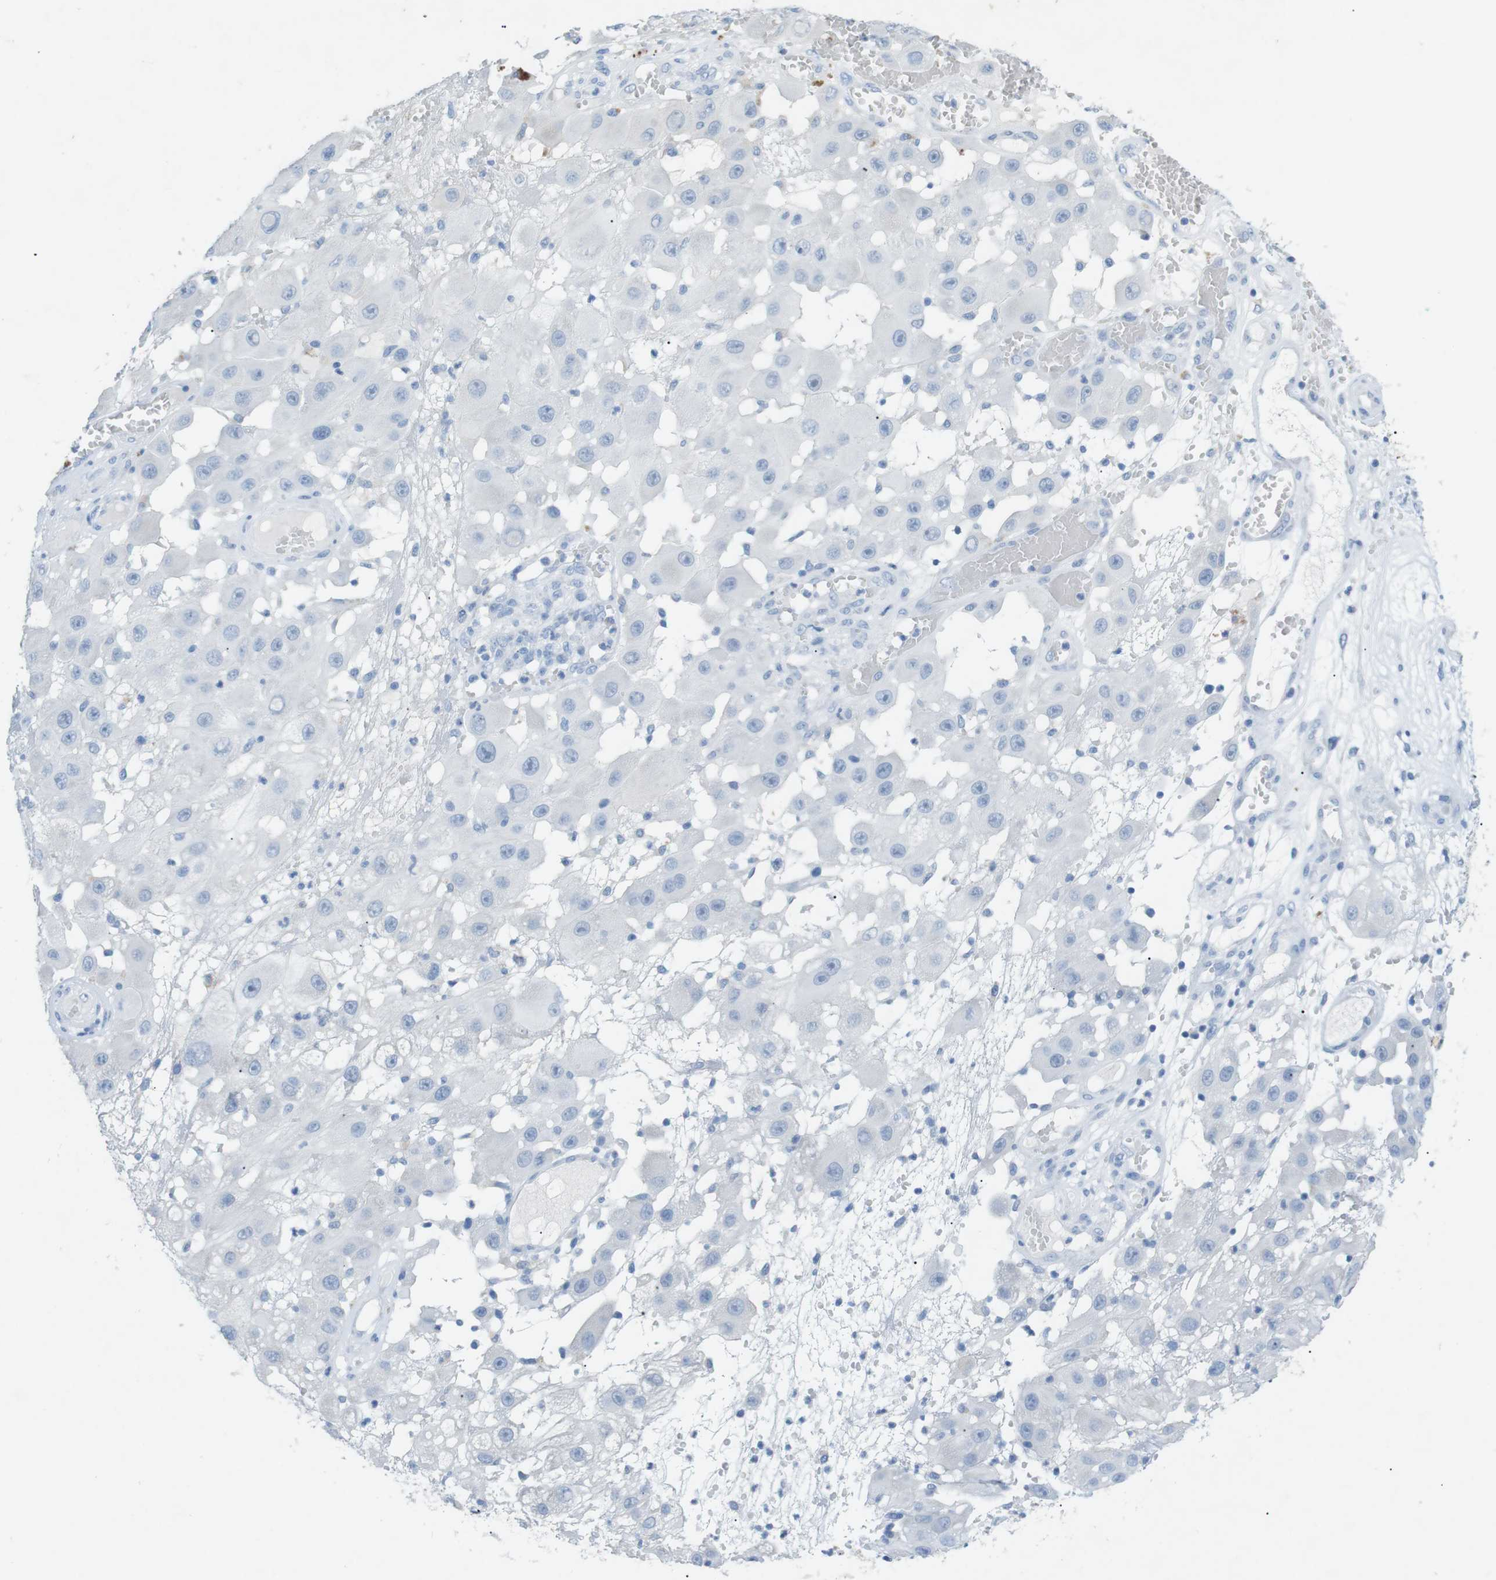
{"staining": {"intensity": "negative", "quantity": "none", "location": "none"}, "tissue": "melanoma", "cell_type": "Tumor cells", "image_type": "cancer", "snomed": [{"axis": "morphology", "description": "Malignant melanoma, NOS"}, {"axis": "topography", "description": "Skin"}], "caption": "This is an IHC image of human malignant melanoma. There is no expression in tumor cells.", "gene": "SALL4", "patient": {"sex": "female", "age": 81}}